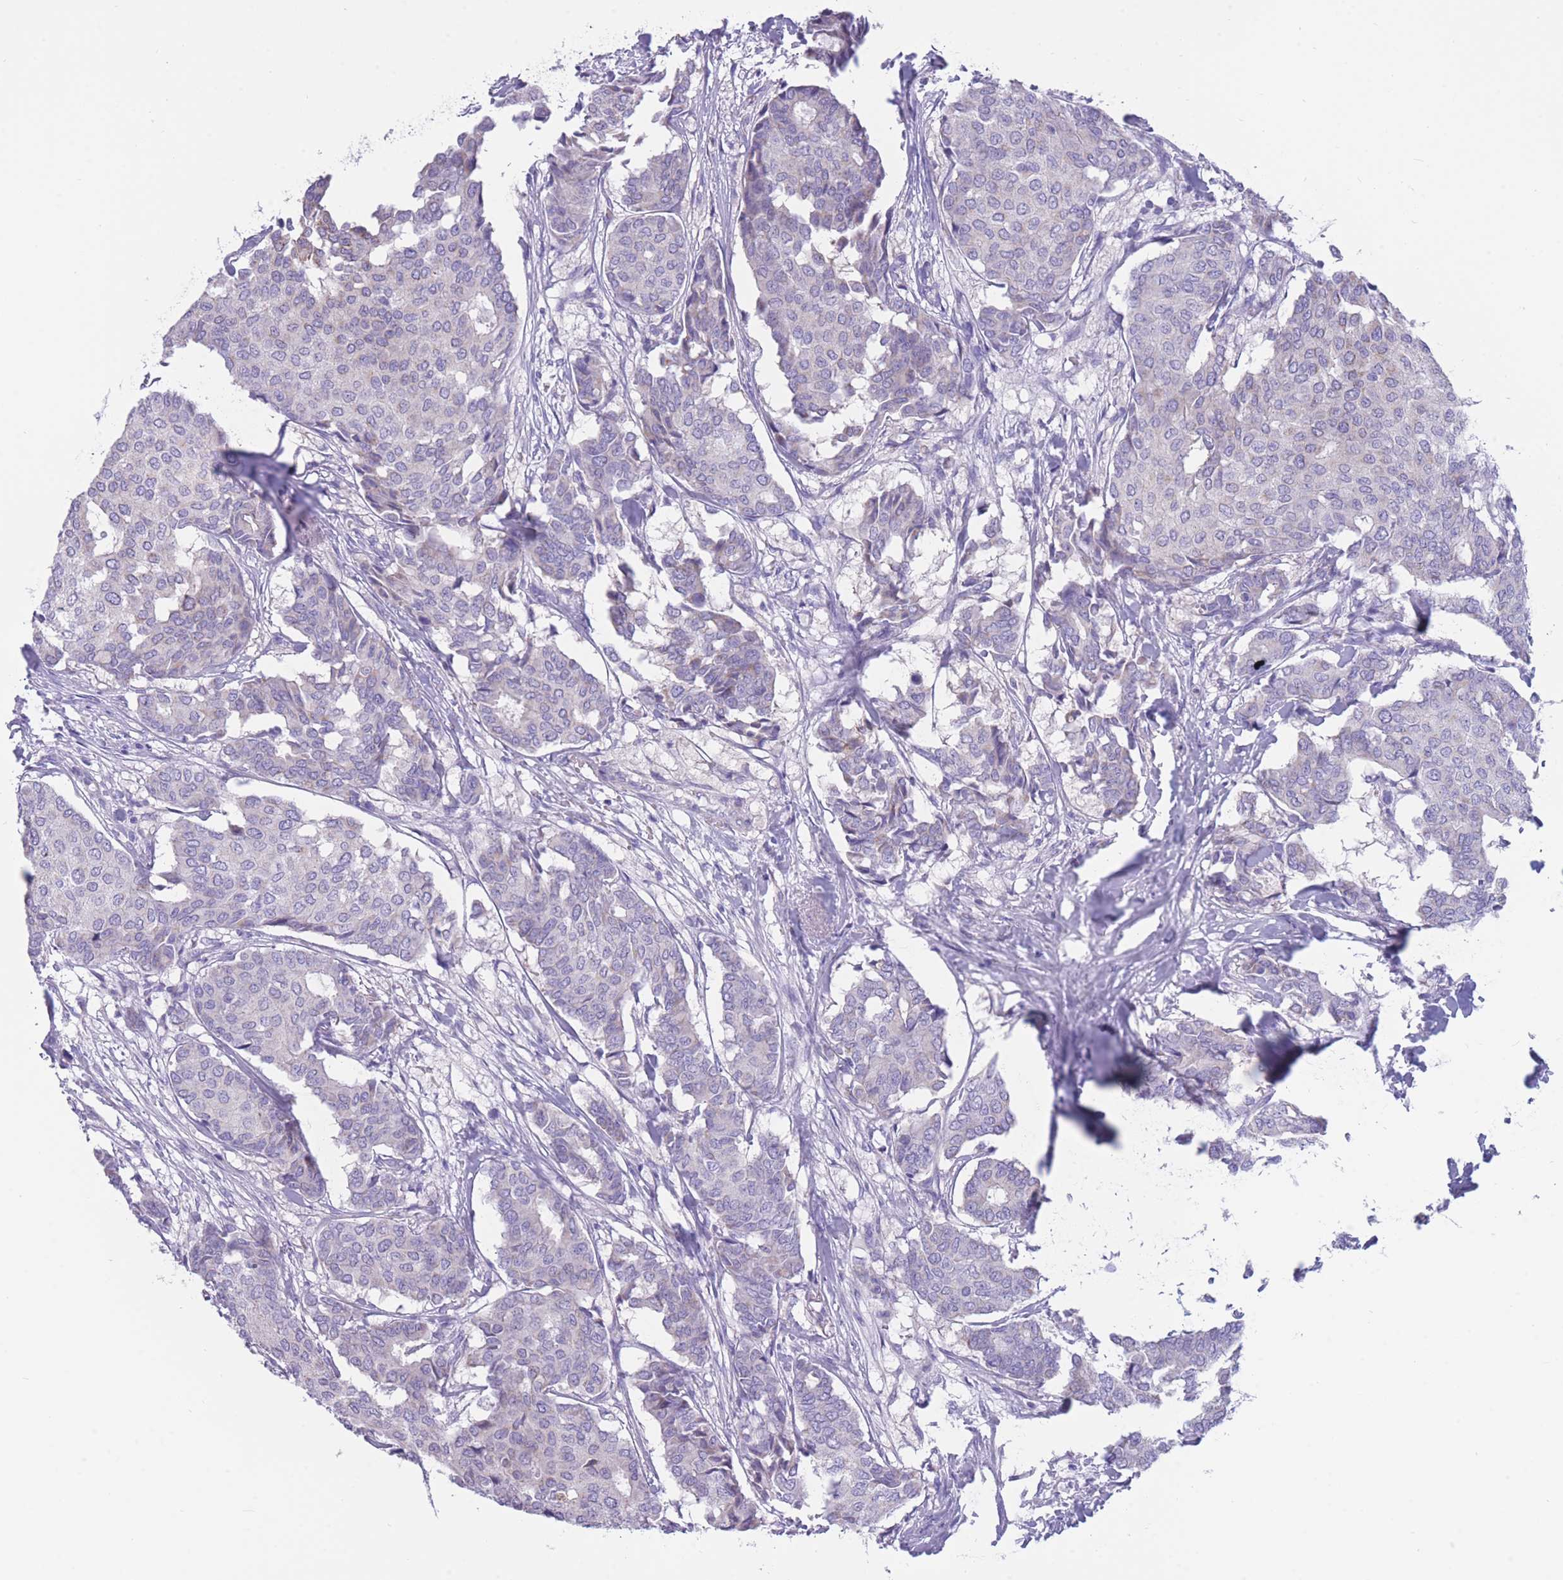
{"staining": {"intensity": "negative", "quantity": "none", "location": "none"}, "tissue": "breast cancer", "cell_type": "Tumor cells", "image_type": "cancer", "snomed": [{"axis": "morphology", "description": "Duct carcinoma"}, {"axis": "topography", "description": "Breast"}], "caption": "Protein analysis of breast cancer (intraductal carcinoma) exhibits no significant positivity in tumor cells.", "gene": "INTS2", "patient": {"sex": "female", "age": 75}}